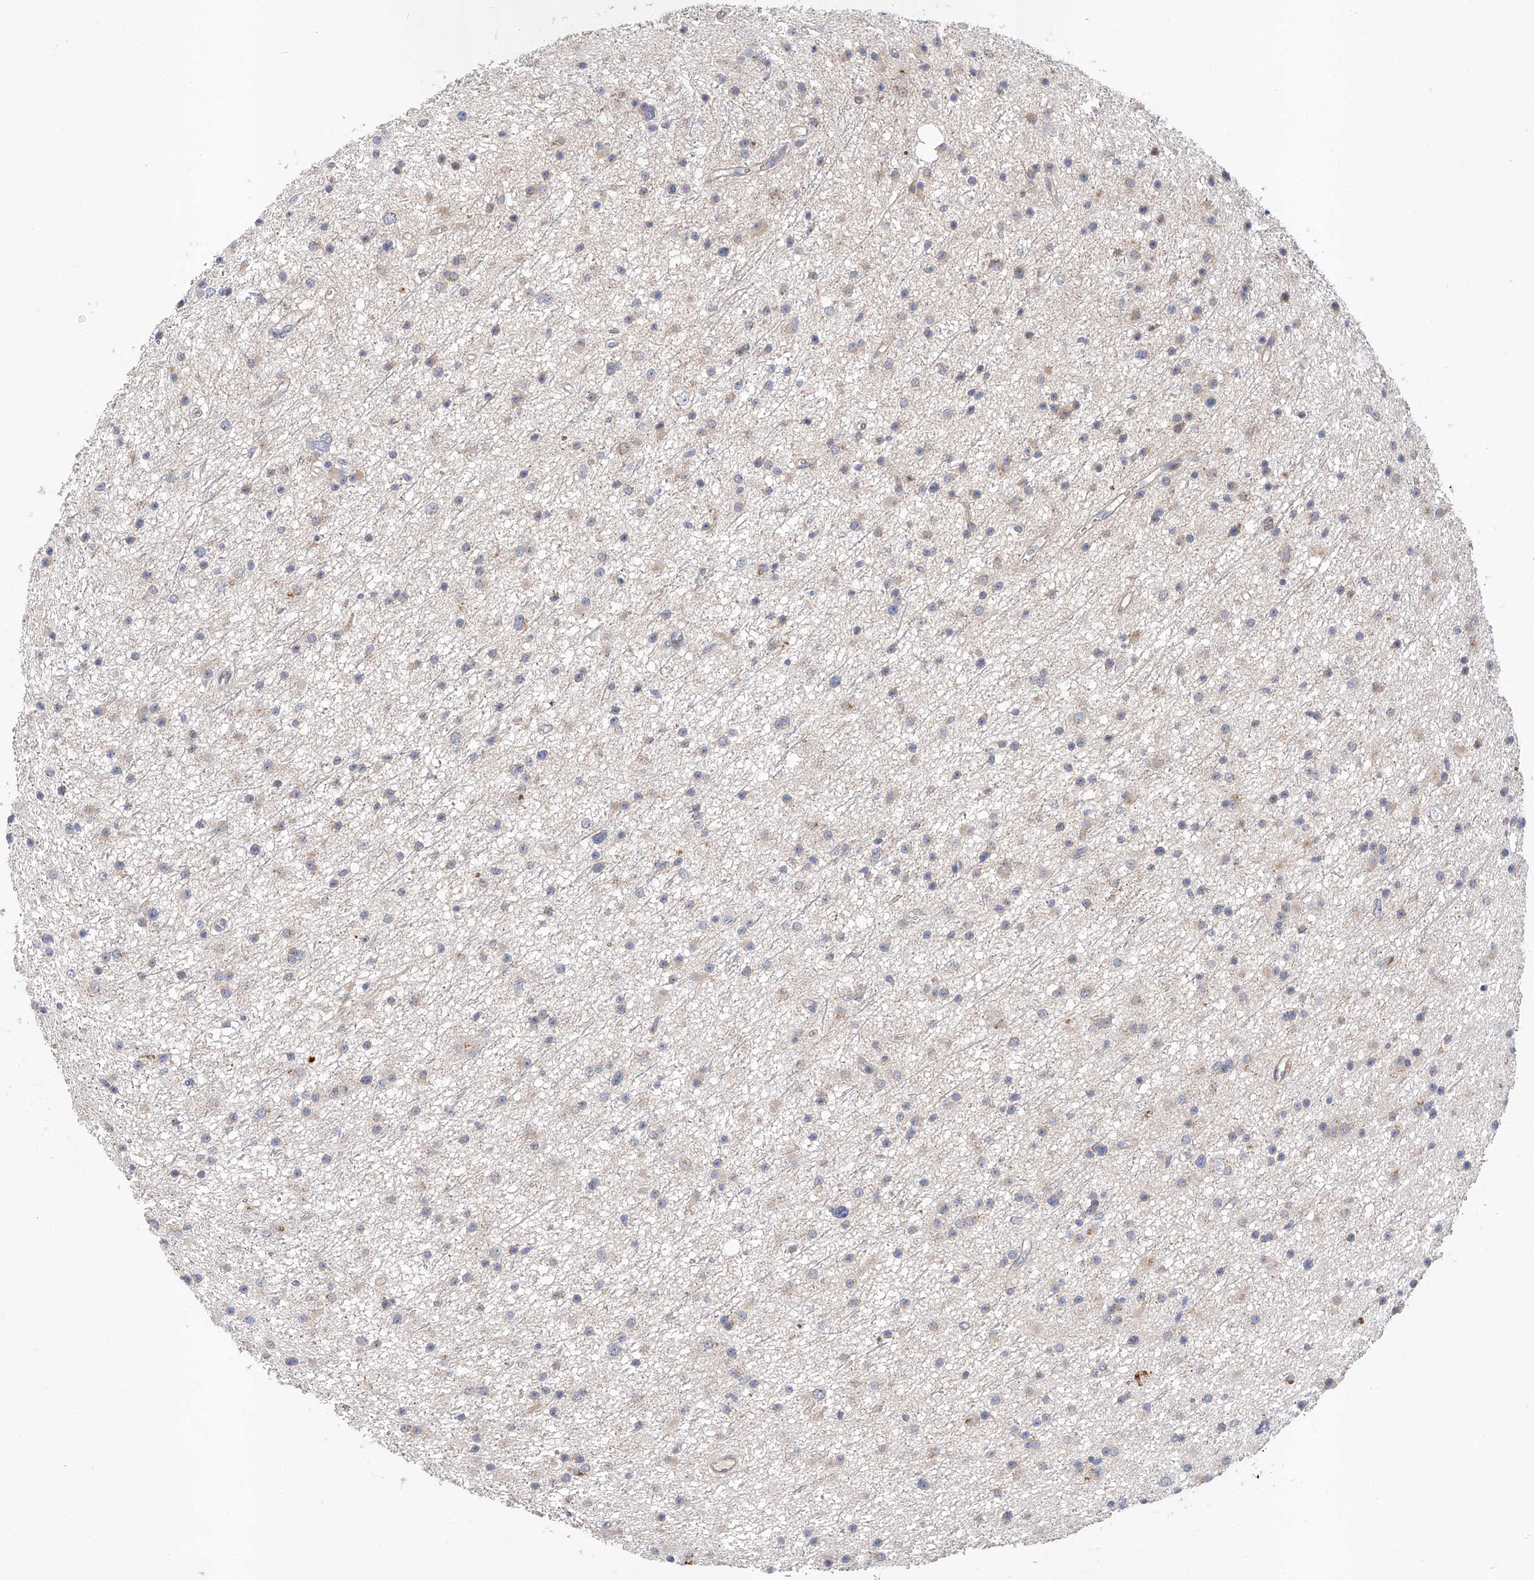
{"staining": {"intensity": "negative", "quantity": "none", "location": "none"}, "tissue": "glioma", "cell_type": "Tumor cells", "image_type": "cancer", "snomed": [{"axis": "morphology", "description": "Glioma, malignant, Low grade"}, {"axis": "topography", "description": "Cerebral cortex"}], "caption": "An immunohistochemistry (IHC) image of malignant glioma (low-grade) is shown. There is no staining in tumor cells of malignant glioma (low-grade).", "gene": "FUCA2", "patient": {"sex": "female", "age": 39}}